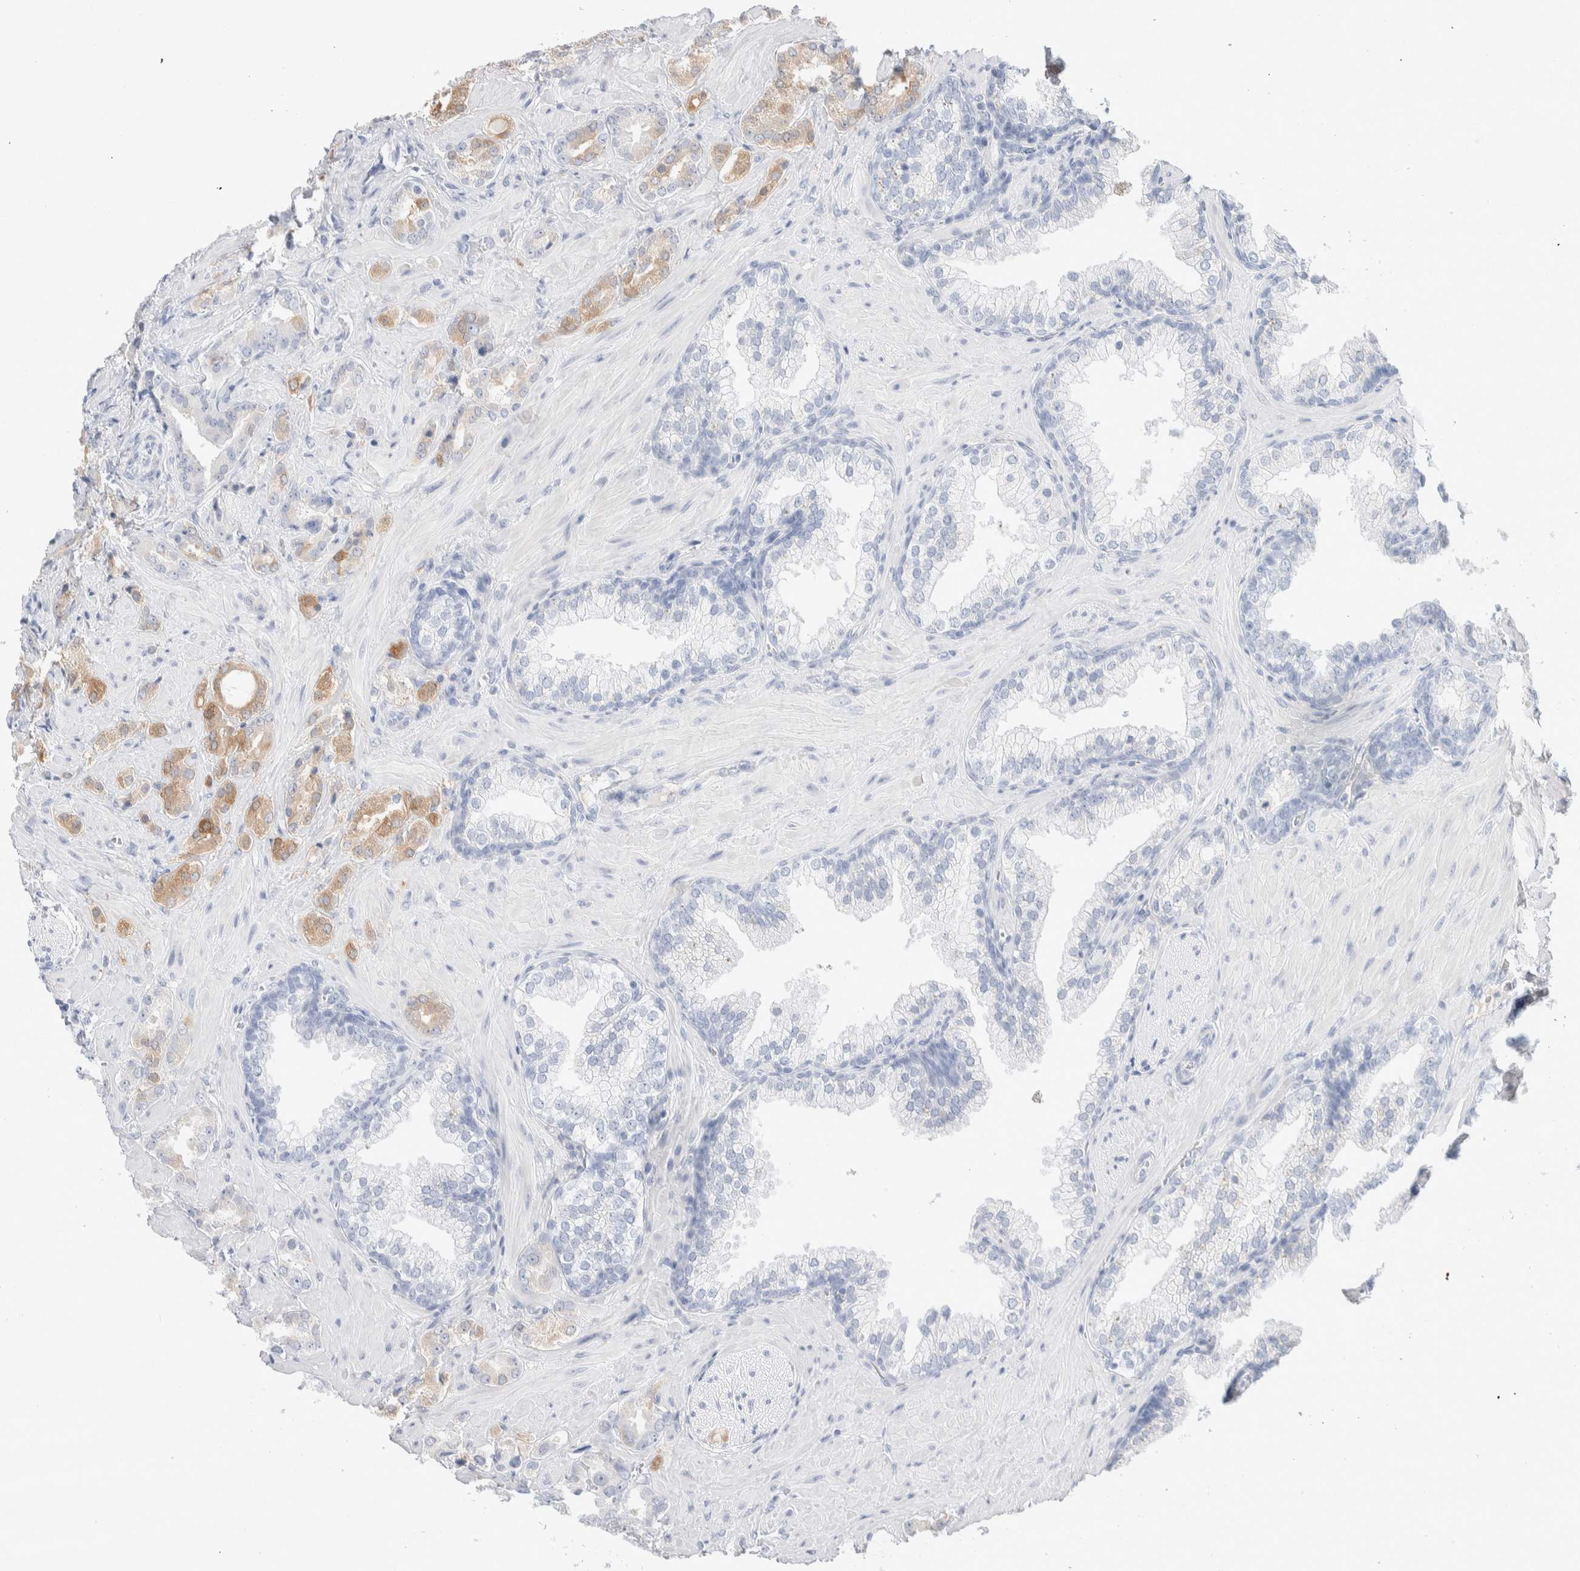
{"staining": {"intensity": "weak", "quantity": "<25%", "location": "cytoplasmic/membranous"}, "tissue": "prostate cancer", "cell_type": "Tumor cells", "image_type": "cancer", "snomed": [{"axis": "morphology", "description": "Adenocarcinoma, High grade"}, {"axis": "topography", "description": "Prostate"}], "caption": "Tumor cells show no significant protein positivity in high-grade adenocarcinoma (prostate).", "gene": "GDA", "patient": {"sex": "male", "age": 64}}